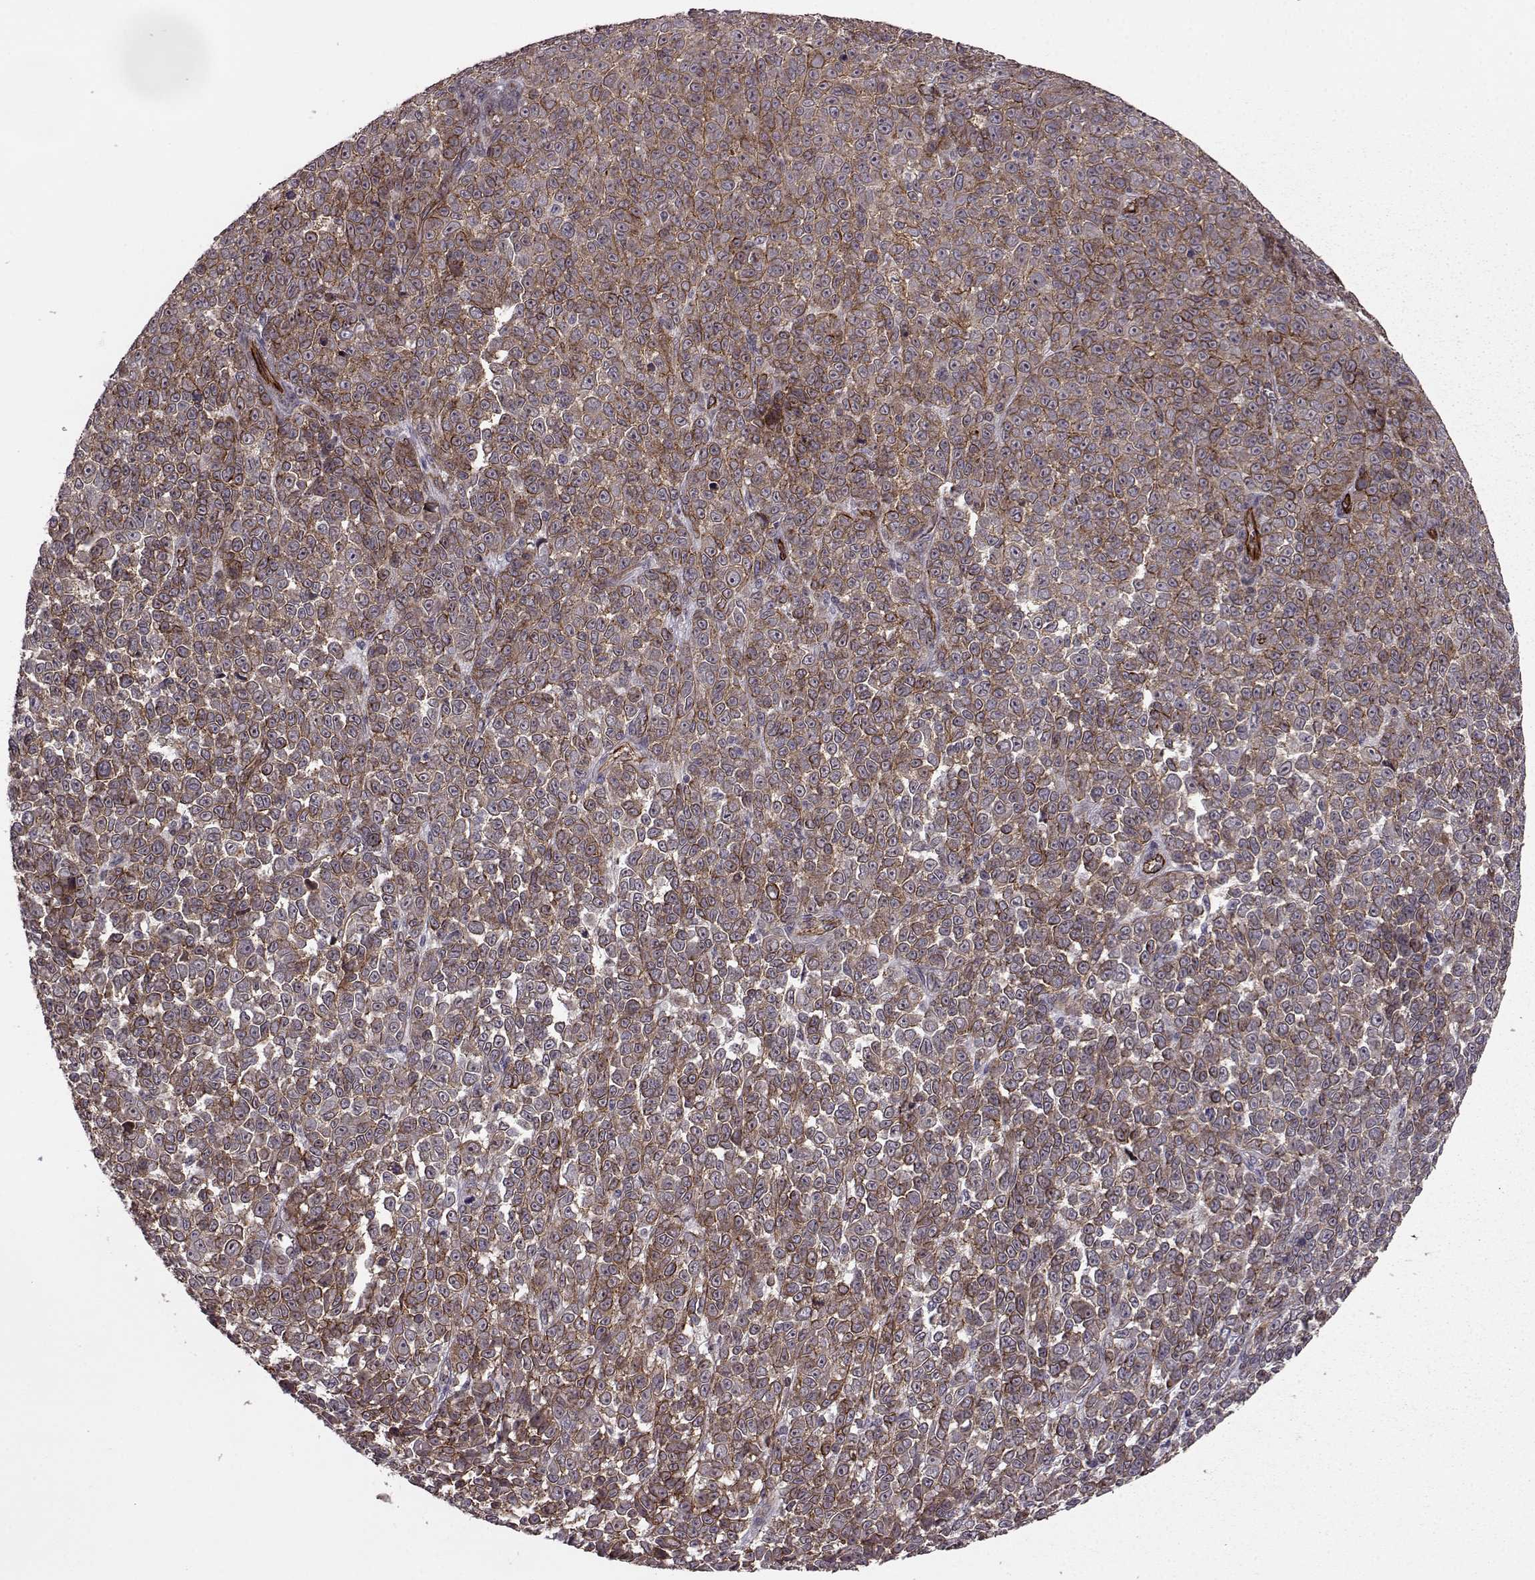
{"staining": {"intensity": "strong", "quantity": "25%-75%", "location": "cytoplasmic/membranous"}, "tissue": "melanoma", "cell_type": "Tumor cells", "image_type": "cancer", "snomed": [{"axis": "morphology", "description": "Malignant melanoma, NOS"}, {"axis": "topography", "description": "Skin"}], "caption": "Protein expression analysis of human melanoma reveals strong cytoplasmic/membranous positivity in approximately 25%-75% of tumor cells.", "gene": "SYNPO", "patient": {"sex": "female", "age": 95}}